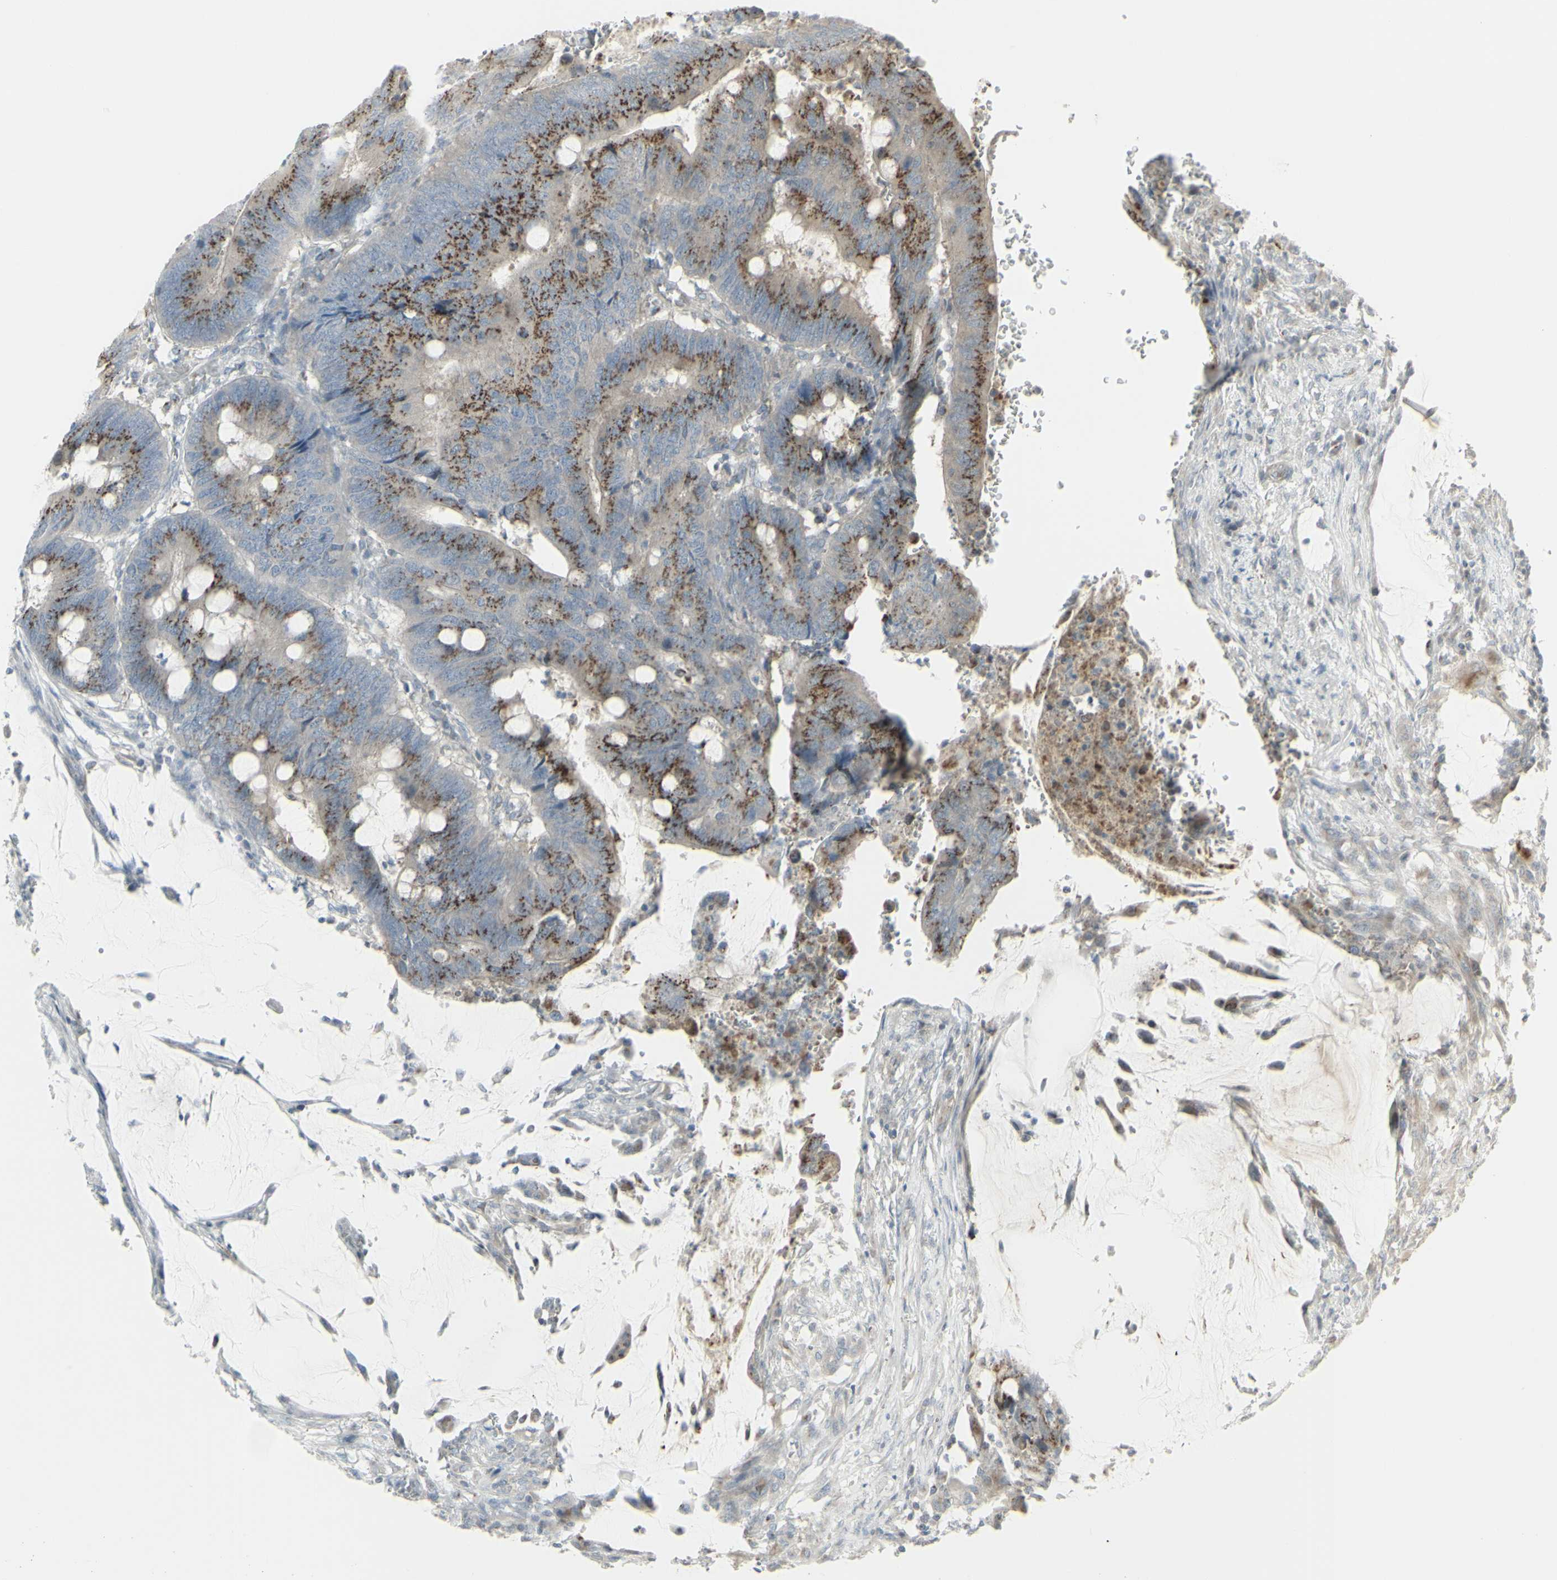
{"staining": {"intensity": "moderate", "quantity": "25%-75%", "location": "cytoplasmic/membranous"}, "tissue": "colorectal cancer", "cell_type": "Tumor cells", "image_type": "cancer", "snomed": [{"axis": "morphology", "description": "Normal tissue, NOS"}, {"axis": "morphology", "description": "Adenocarcinoma, NOS"}, {"axis": "topography", "description": "Rectum"}, {"axis": "topography", "description": "Peripheral nerve tissue"}], "caption": "Adenocarcinoma (colorectal) tissue displays moderate cytoplasmic/membranous staining in approximately 25%-75% of tumor cells", "gene": "GALNT6", "patient": {"sex": "male", "age": 92}}